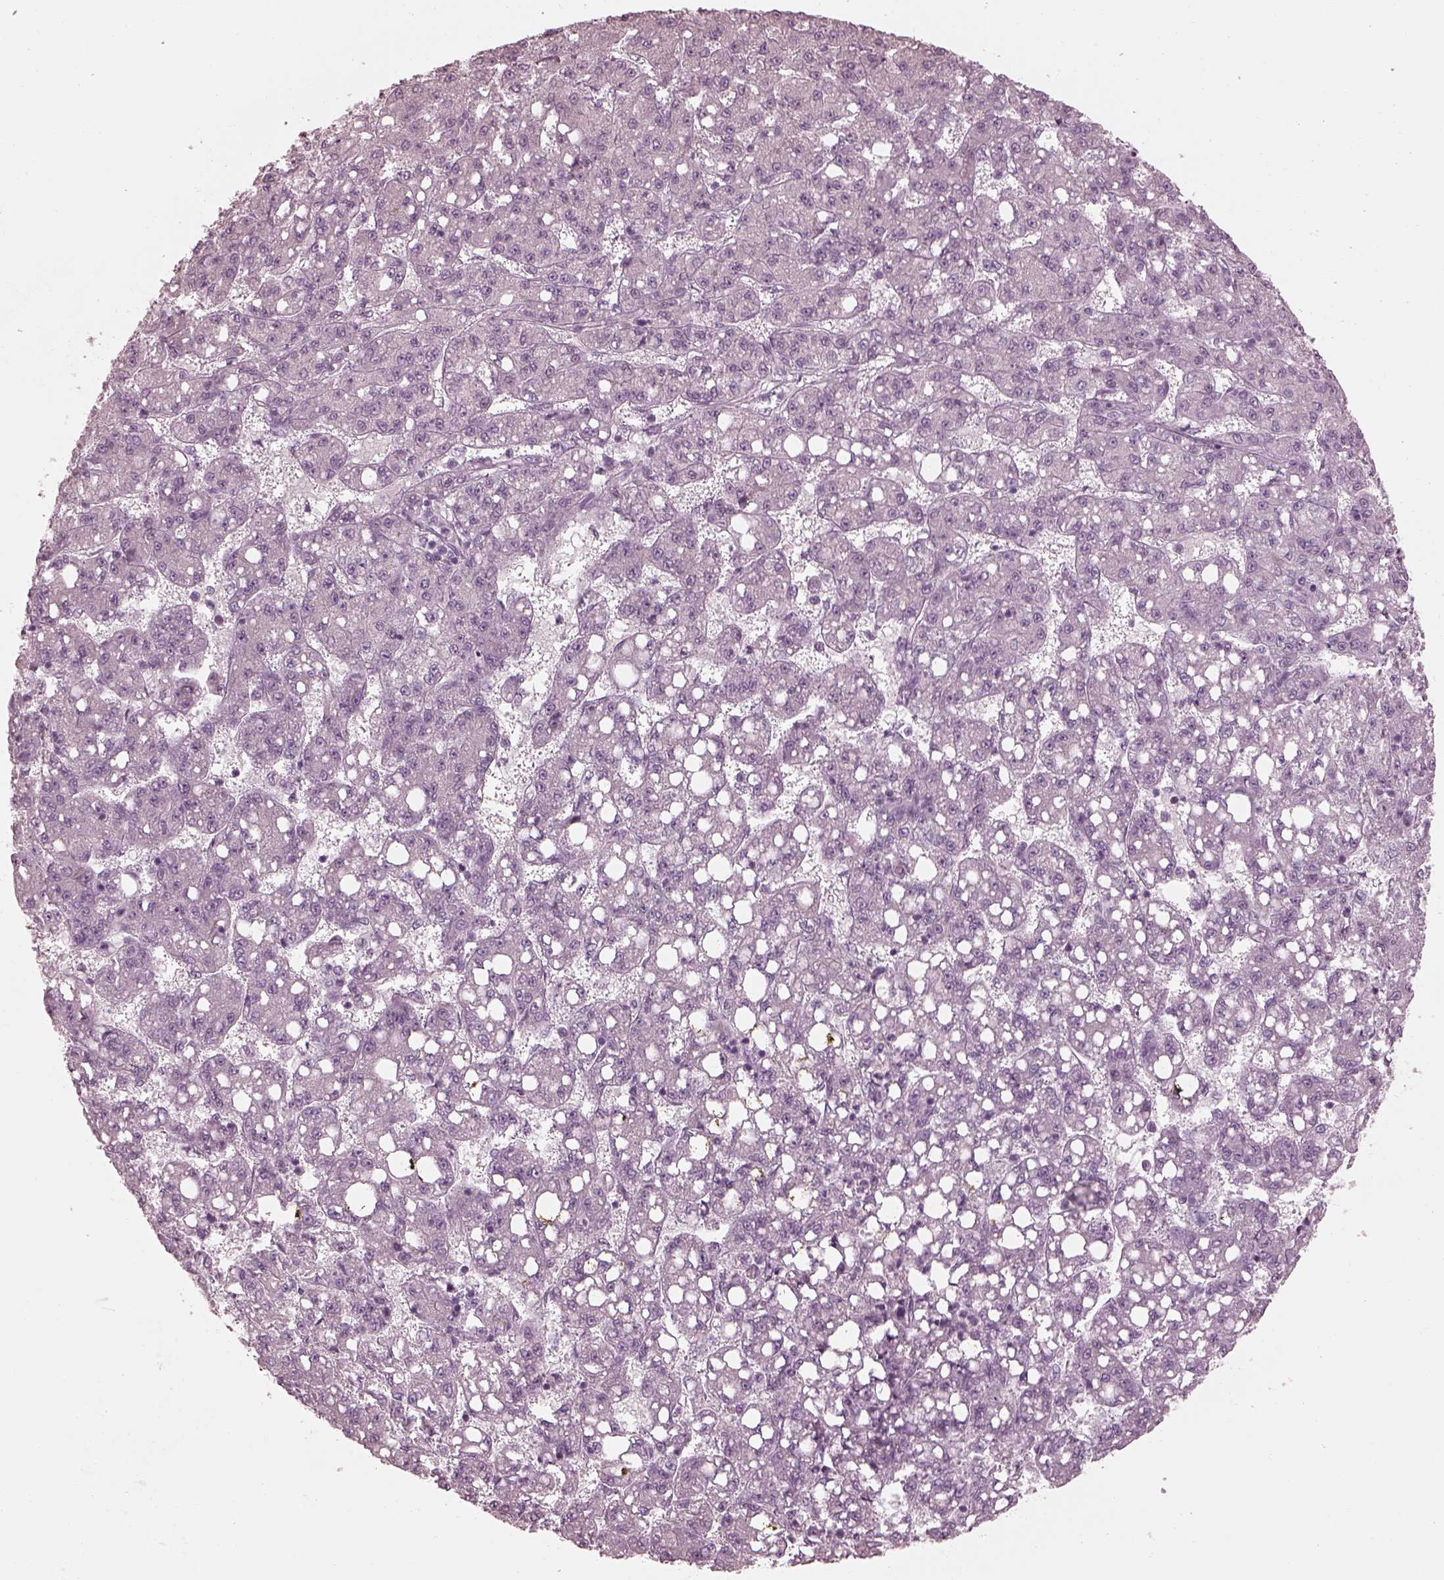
{"staining": {"intensity": "negative", "quantity": "none", "location": "none"}, "tissue": "liver cancer", "cell_type": "Tumor cells", "image_type": "cancer", "snomed": [{"axis": "morphology", "description": "Carcinoma, Hepatocellular, NOS"}, {"axis": "topography", "description": "Liver"}], "caption": "The immunohistochemistry photomicrograph has no significant positivity in tumor cells of liver cancer (hepatocellular carcinoma) tissue. The staining was performed using DAB (3,3'-diaminobenzidine) to visualize the protein expression in brown, while the nuclei were stained in blue with hematoxylin (Magnification: 20x).", "gene": "SAXO2", "patient": {"sex": "female", "age": 65}}